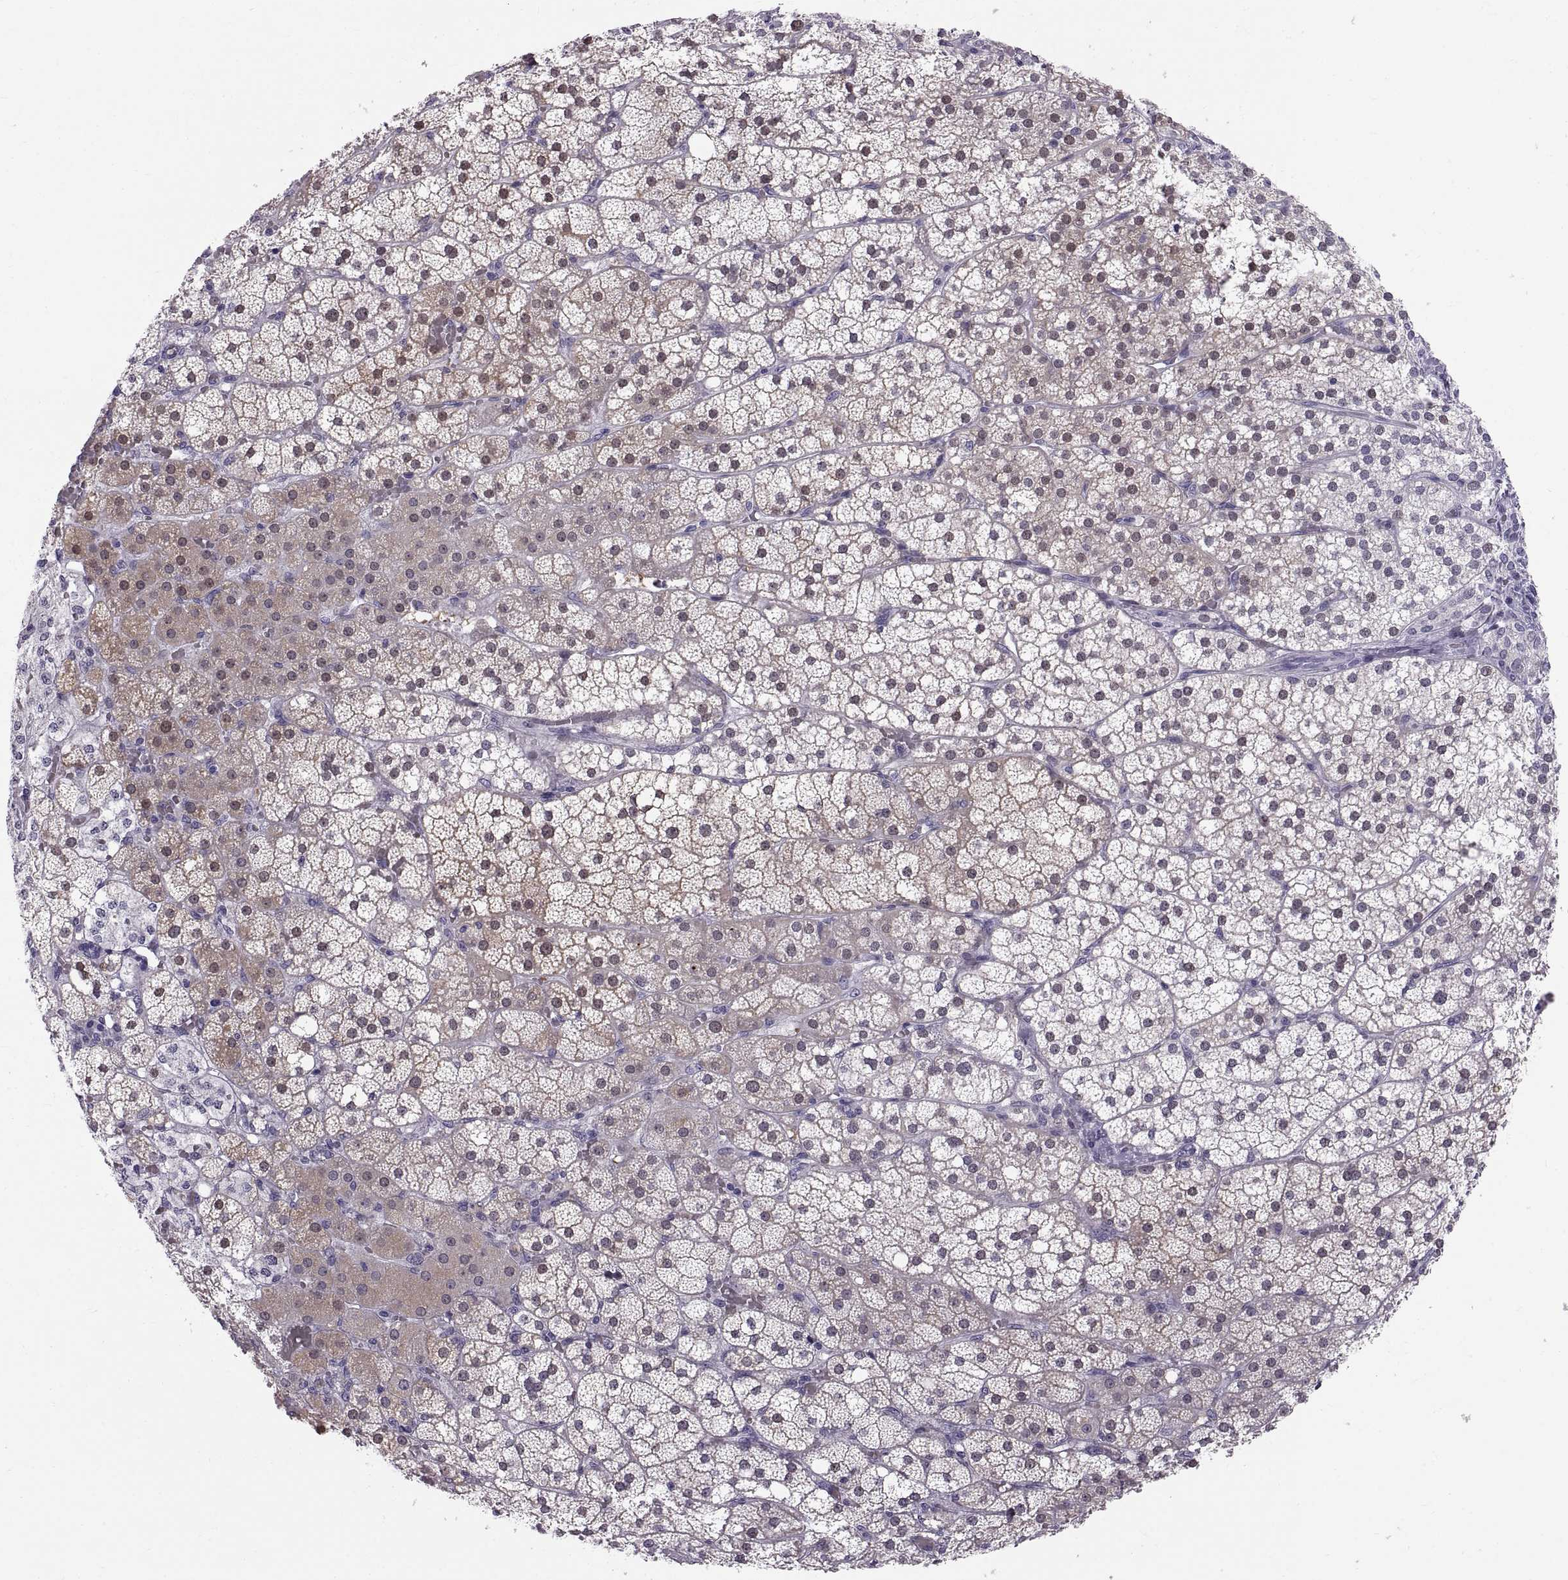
{"staining": {"intensity": "weak", "quantity": "25%-75%", "location": "cytoplasmic/membranous"}, "tissue": "adrenal gland", "cell_type": "Glandular cells", "image_type": "normal", "snomed": [{"axis": "morphology", "description": "Normal tissue, NOS"}, {"axis": "topography", "description": "Adrenal gland"}], "caption": "Glandular cells demonstrate low levels of weak cytoplasmic/membranous staining in approximately 25%-75% of cells in unremarkable human adrenal gland.", "gene": "SPACDR", "patient": {"sex": "male", "age": 53}}